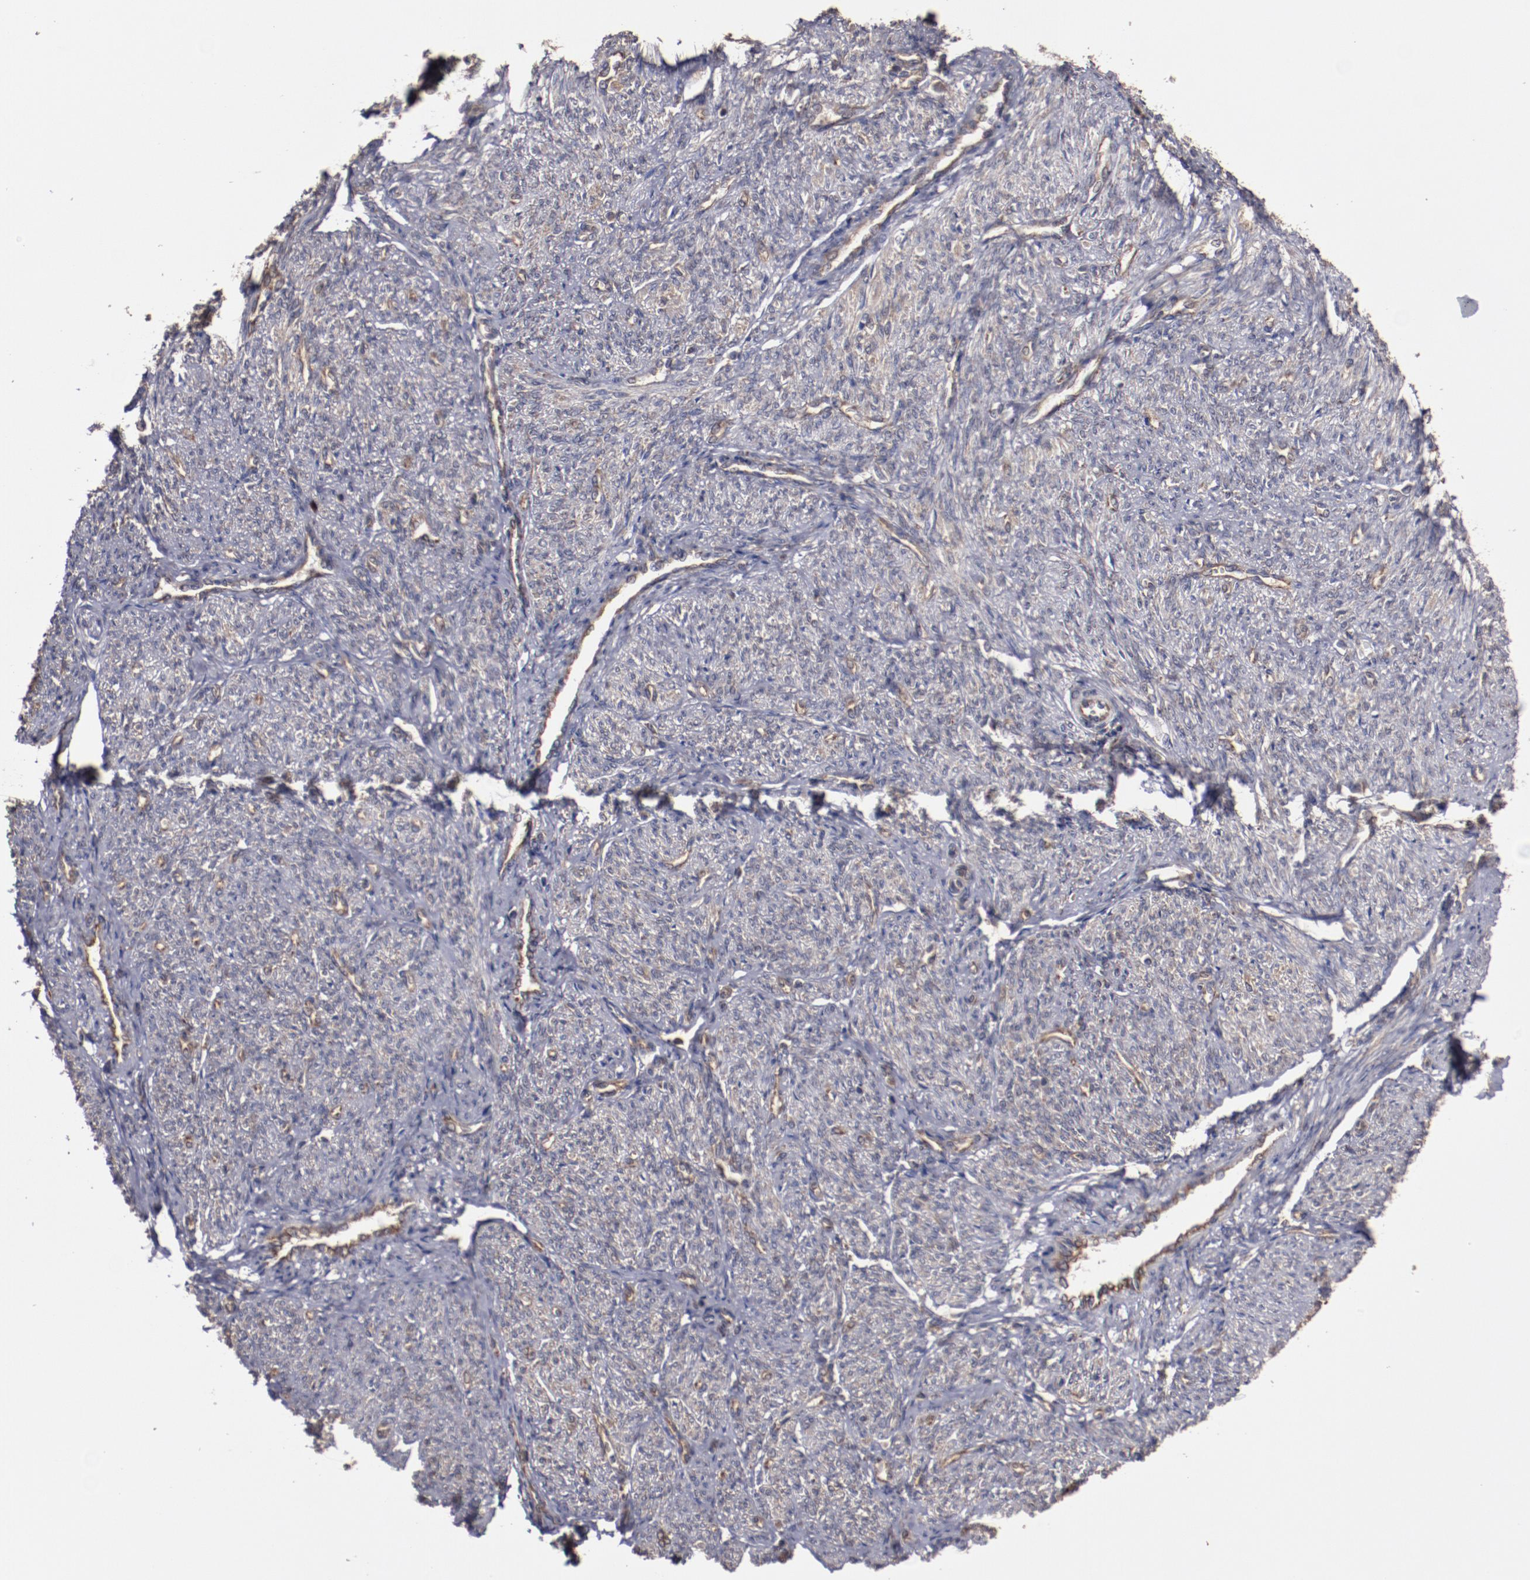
{"staining": {"intensity": "weak", "quantity": "<25%", "location": "cytoplasmic/membranous"}, "tissue": "smooth muscle", "cell_type": "Smooth muscle cells", "image_type": "normal", "snomed": [{"axis": "morphology", "description": "Normal tissue, NOS"}, {"axis": "topography", "description": "Smooth muscle"}], "caption": "Immunohistochemistry of unremarkable smooth muscle shows no positivity in smooth muscle cells.", "gene": "RPS4X", "patient": {"sex": "female", "age": 65}}